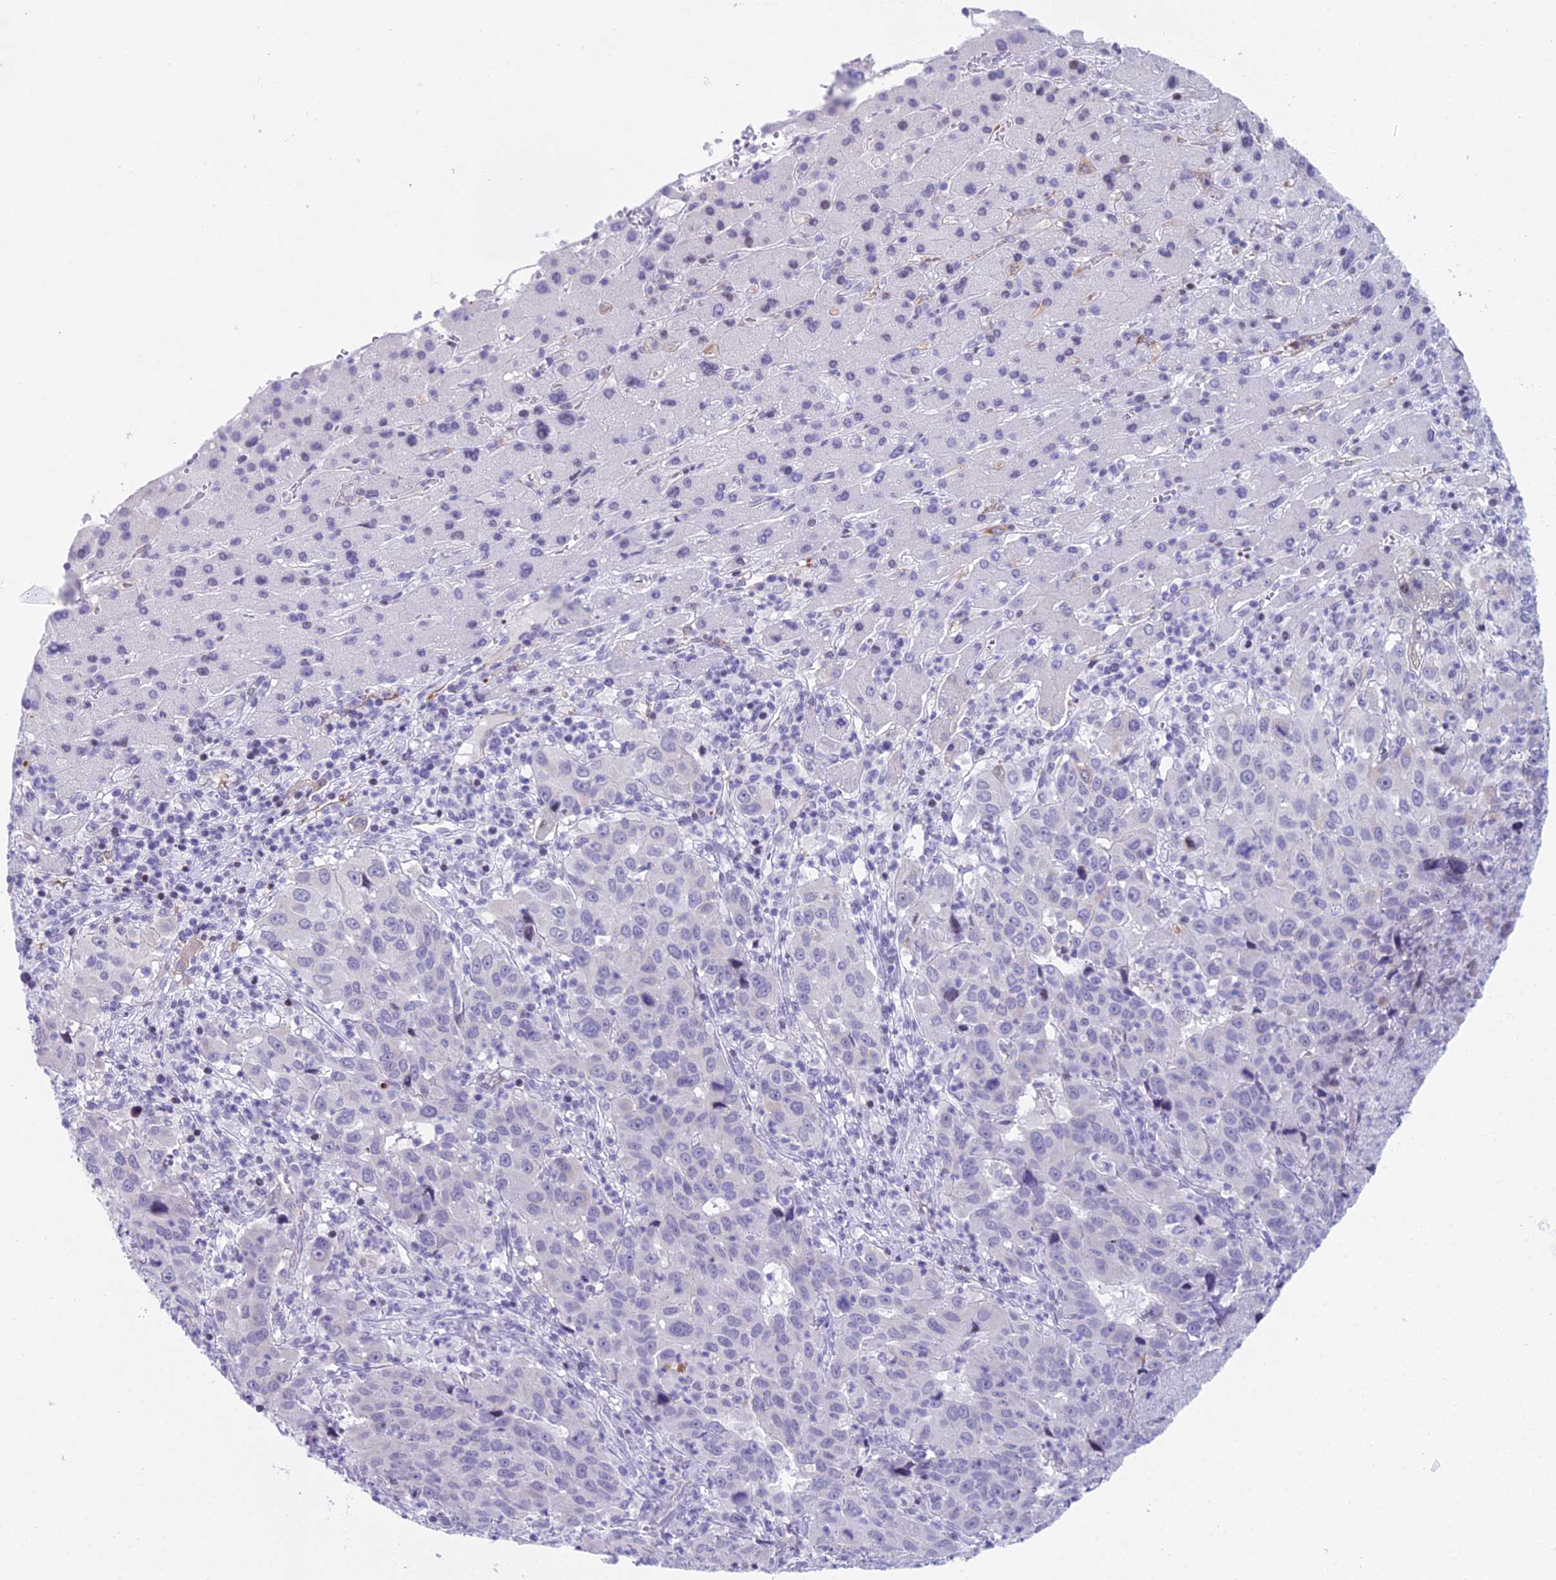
{"staining": {"intensity": "negative", "quantity": "none", "location": "none"}, "tissue": "liver cancer", "cell_type": "Tumor cells", "image_type": "cancer", "snomed": [{"axis": "morphology", "description": "Carcinoma, Hepatocellular, NOS"}, {"axis": "topography", "description": "Liver"}], "caption": "IHC micrograph of neoplastic tissue: hepatocellular carcinoma (liver) stained with DAB exhibits no significant protein staining in tumor cells.", "gene": "CC2D2A", "patient": {"sex": "male", "age": 63}}